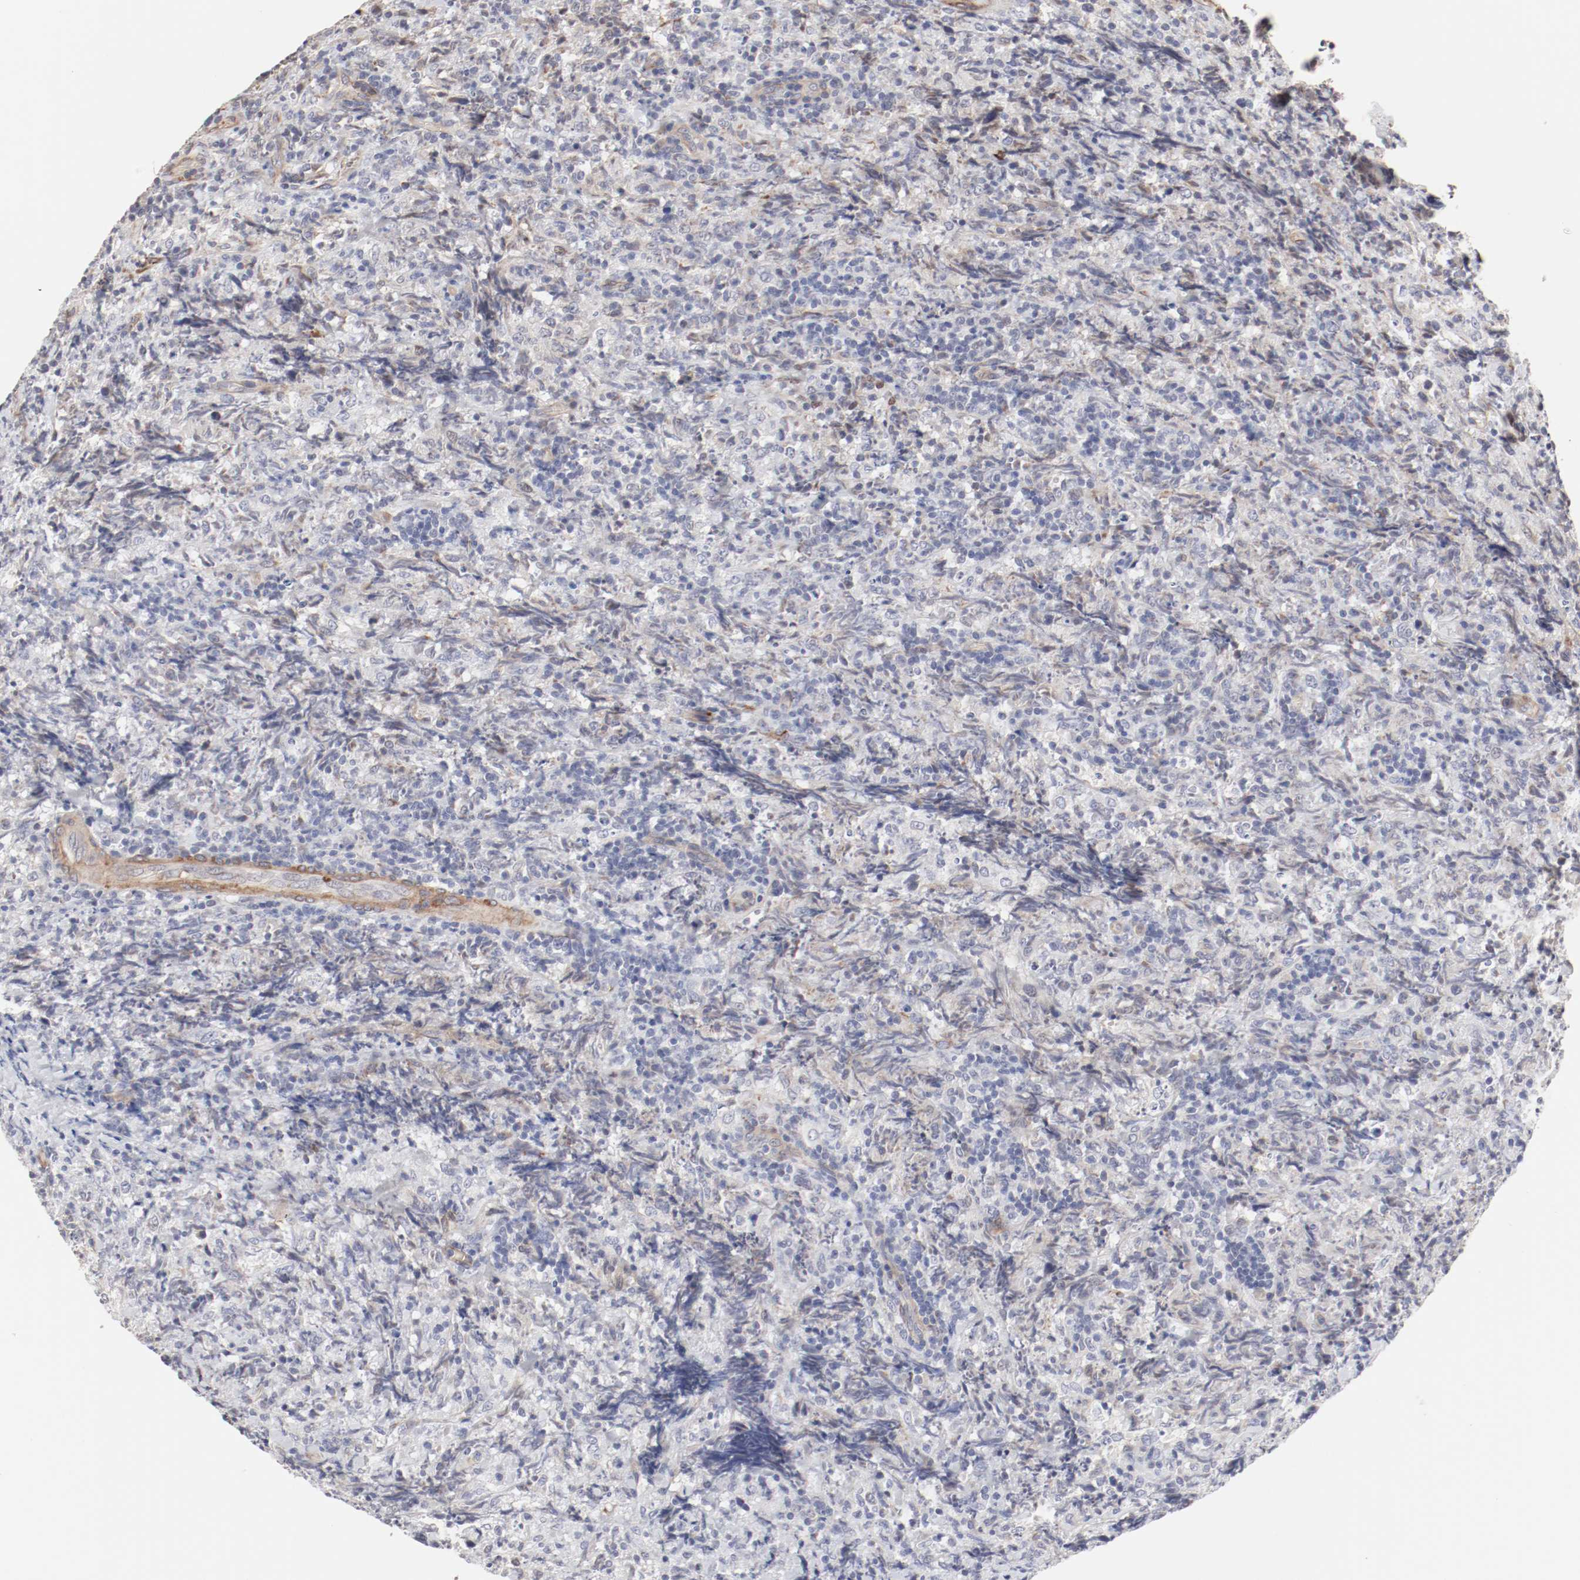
{"staining": {"intensity": "negative", "quantity": "none", "location": "none"}, "tissue": "lymphoma", "cell_type": "Tumor cells", "image_type": "cancer", "snomed": [{"axis": "morphology", "description": "Malignant lymphoma, non-Hodgkin's type, High grade"}, {"axis": "topography", "description": "Tonsil"}], "caption": "An immunohistochemistry image of malignant lymphoma, non-Hodgkin's type (high-grade) is shown. There is no staining in tumor cells of malignant lymphoma, non-Hodgkin's type (high-grade). (Immunohistochemistry, brightfield microscopy, high magnification).", "gene": "MAGED4", "patient": {"sex": "female", "age": 36}}